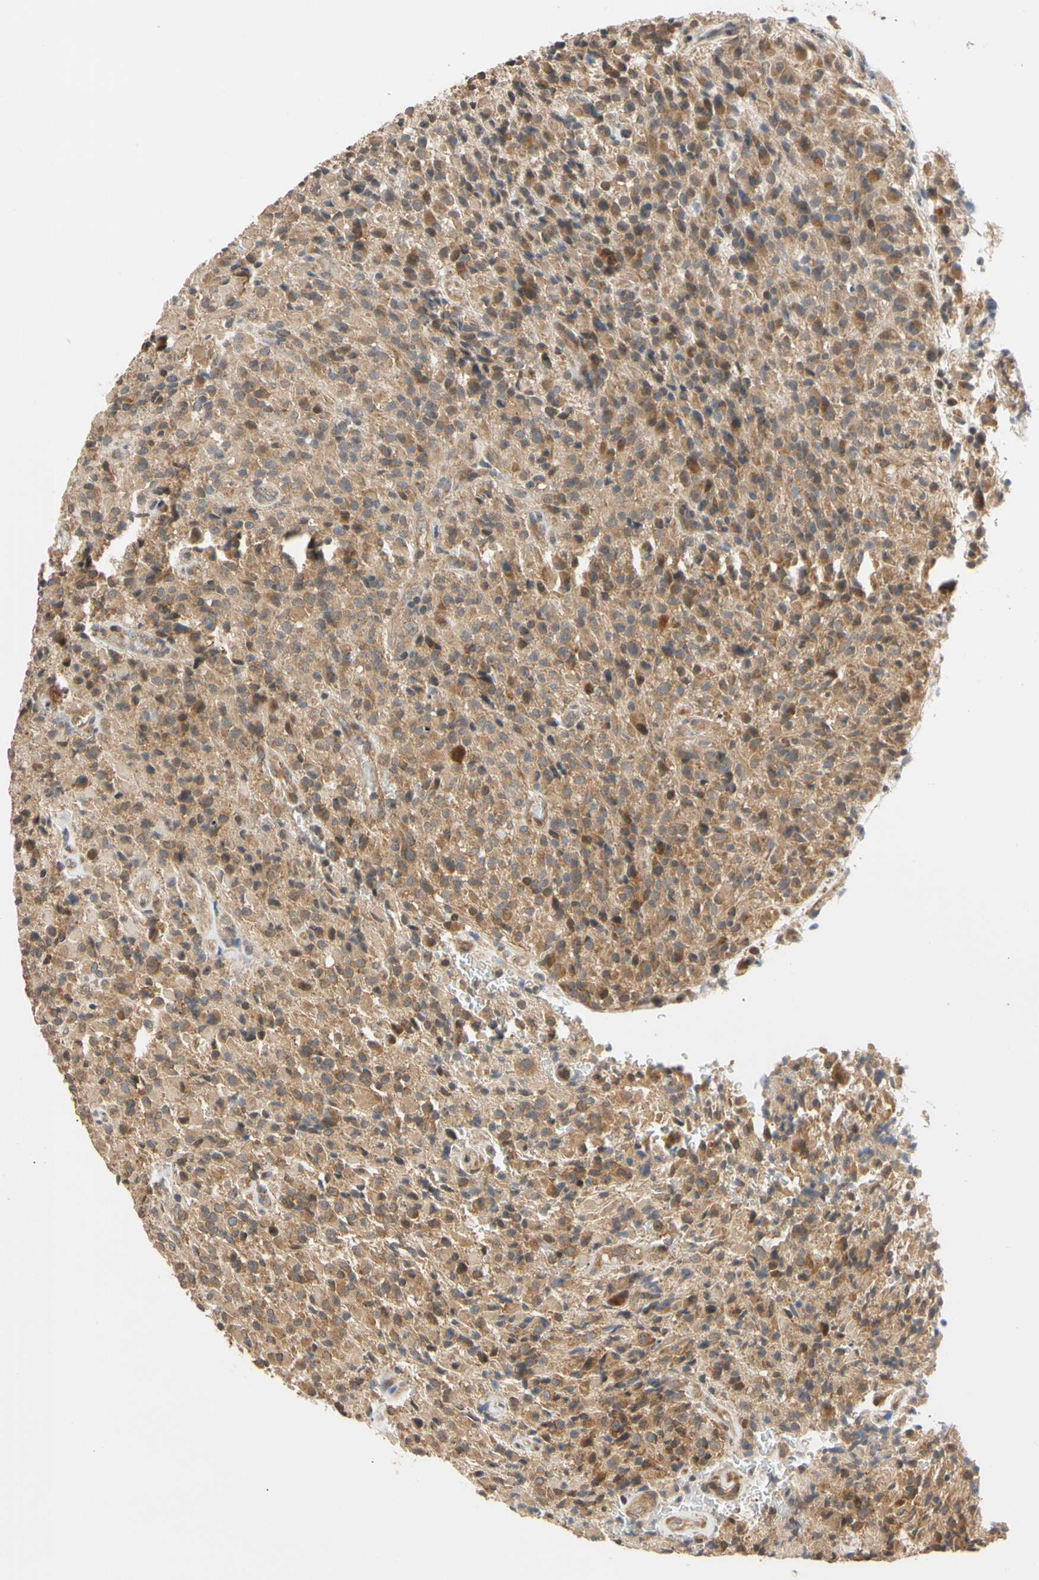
{"staining": {"intensity": "moderate", "quantity": "25%-75%", "location": "cytoplasmic/membranous"}, "tissue": "glioma", "cell_type": "Tumor cells", "image_type": "cancer", "snomed": [{"axis": "morphology", "description": "Glioma, malignant, High grade"}, {"axis": "topography", "description": "Brain"}], "caption": "Human malignant glioma (high-grade) stained for a protein (brown) exhibits moderate cytoplasmic/membranous positive staining in about 25%-75% of tumor cells.", "gene": "ANKHD1", "patient": {"sex": "male", "age": 71}}